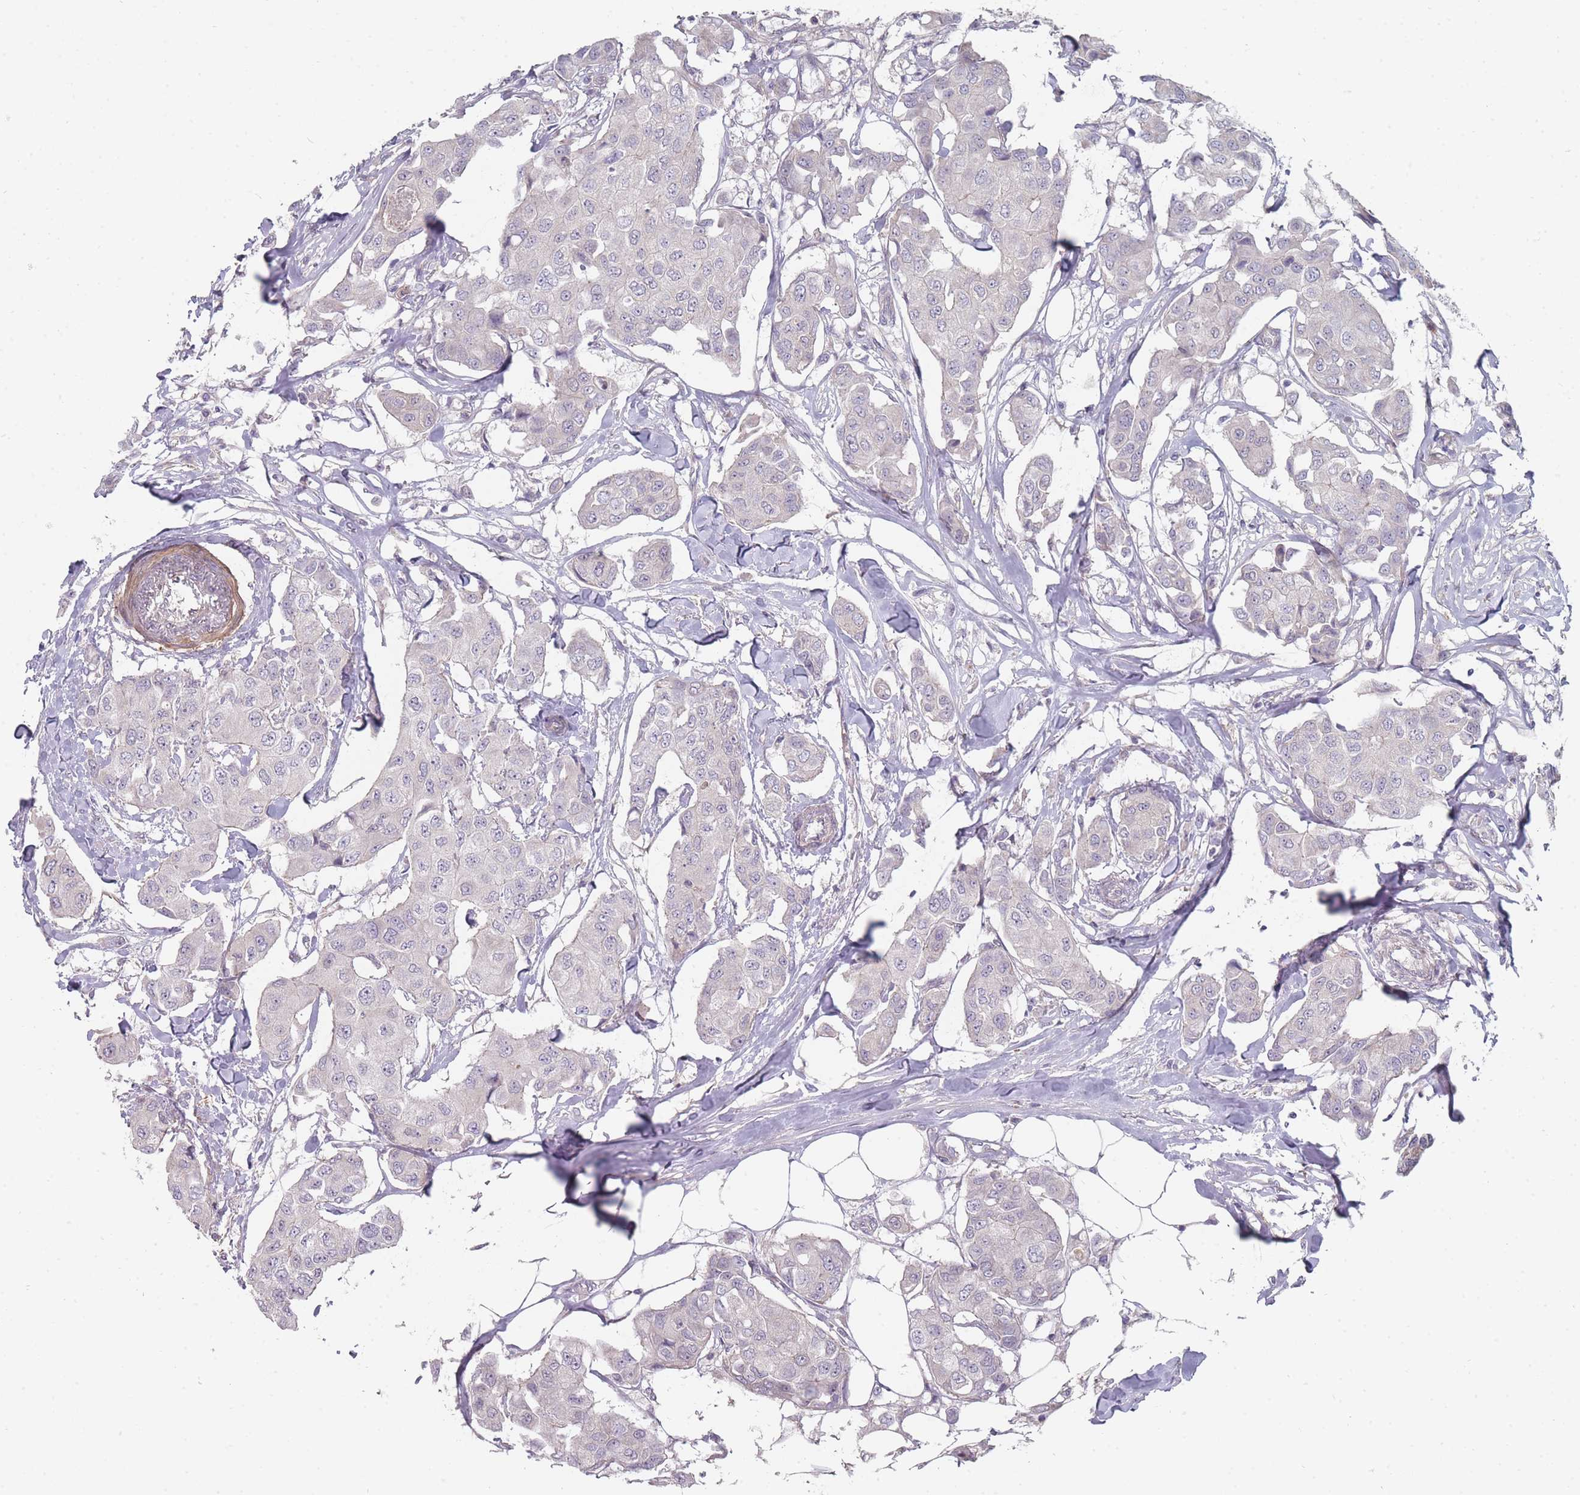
{"staining": {"intensity": "negative", "quantity": "none", "location": "none"}, "tissue": "breast cancer", "cell_type": "Tumor cells", "image_type": "cancer", "snomed": [{"axis": "morphology", "description": "Duct carcinoma"}, {"axis": "topography", "description": "Breast"}, {"axis": "topography", "description": "Lymph node"}], "caption": "IHC of breast intraductal carcinoma shows no expression in tumor cells.", "gene": "PCDH12", "patient": {"sex": "female", "age": 80}}